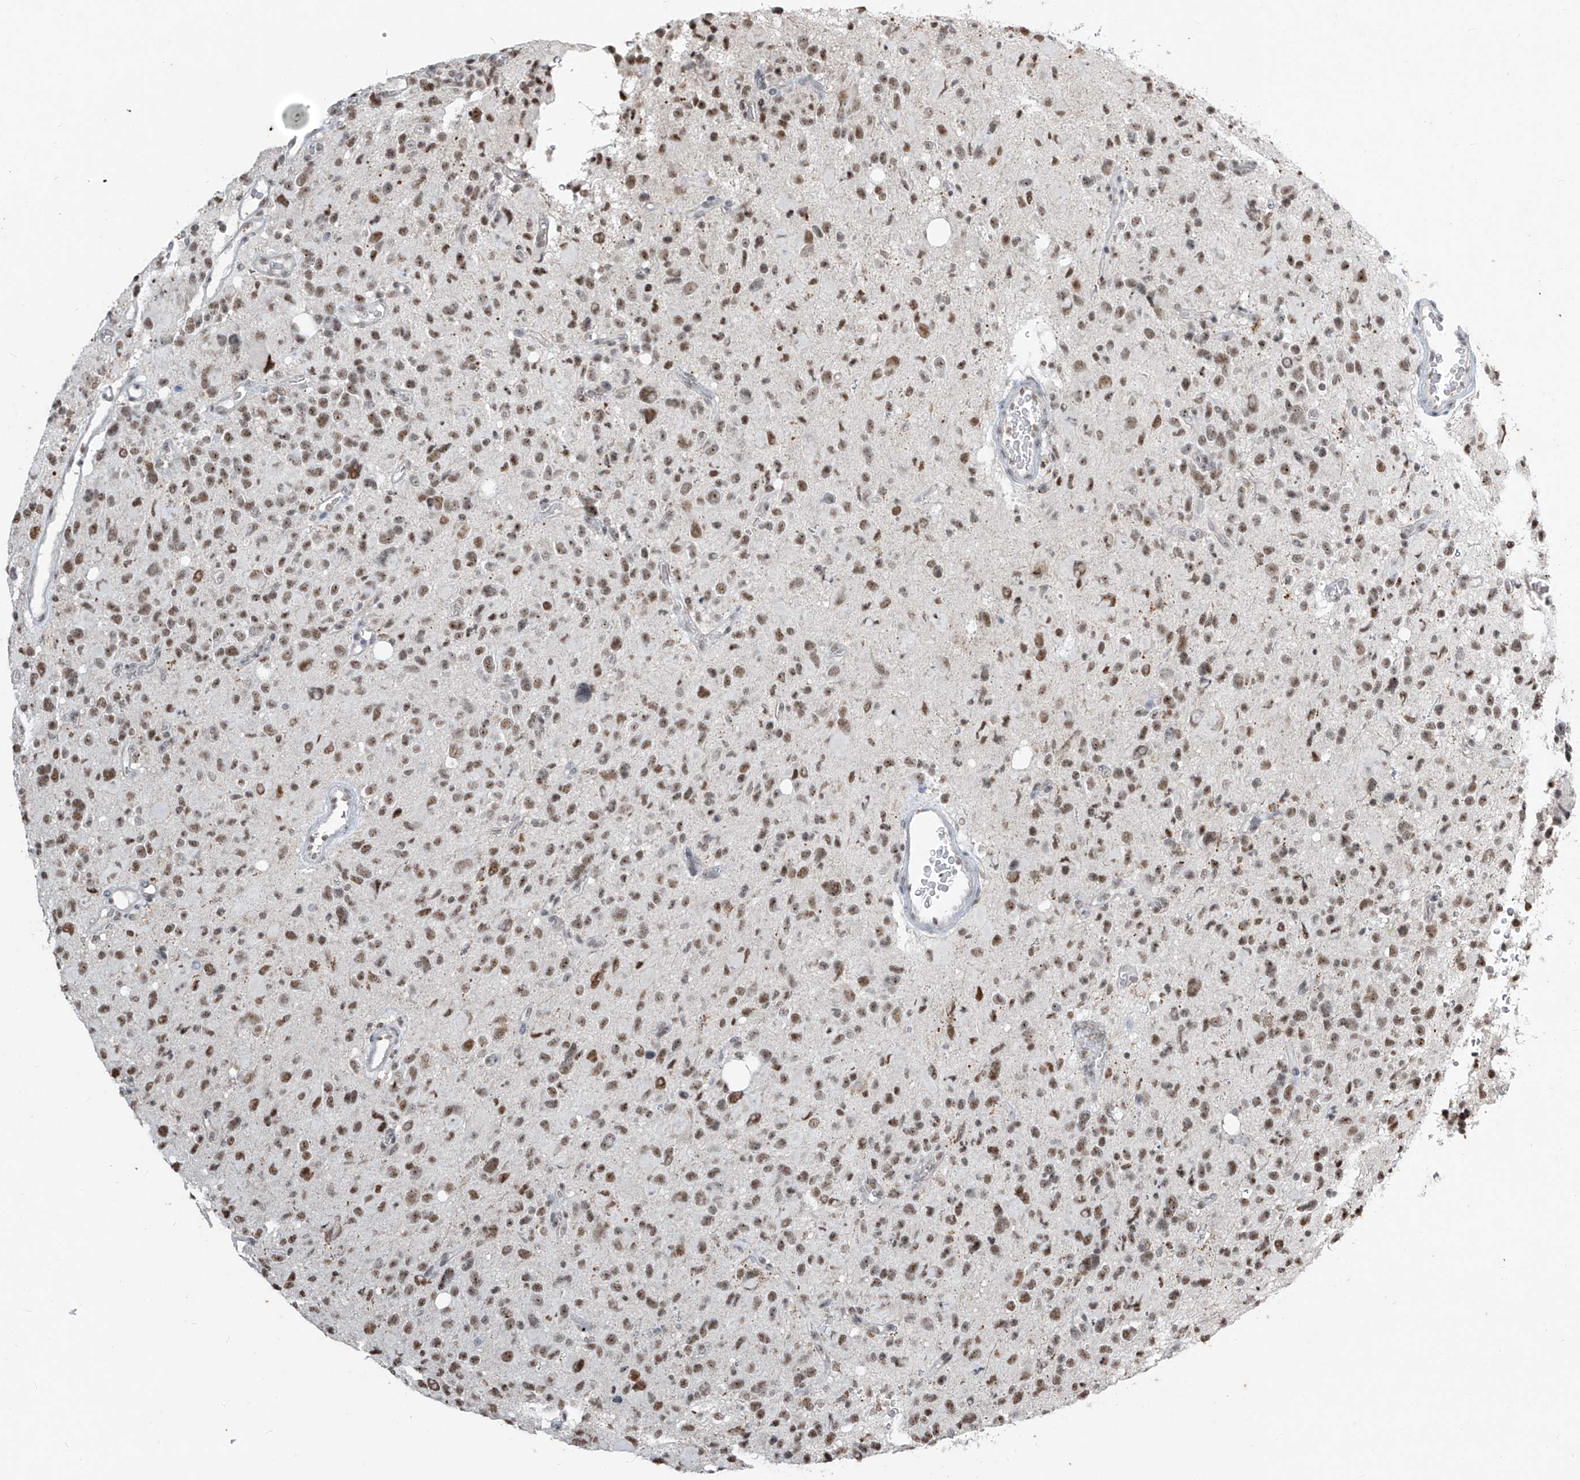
{"staining": {"intensity": "moderate", "quantity": ">75%", "location": "nuclear"}, "tissue": "glioma", "cell_type": "Tumor cells", "image_type": "cancer", "snomed": [{"axis": "morphology", "description": "Glioma, malignant, High grade"}, {"axis": "topography", "description": "Brain"}], "caption": "A histopathology image of malignant high-grade glioma stained for a protein reveals moderate nuclear brown staining in tumor cells. Immunohistochemistry (ihc) stains the protein of interest in brown and the nuclei are stained blue.", "gene": "TFEC", "patient": {"sex": "male", "age": 48}}